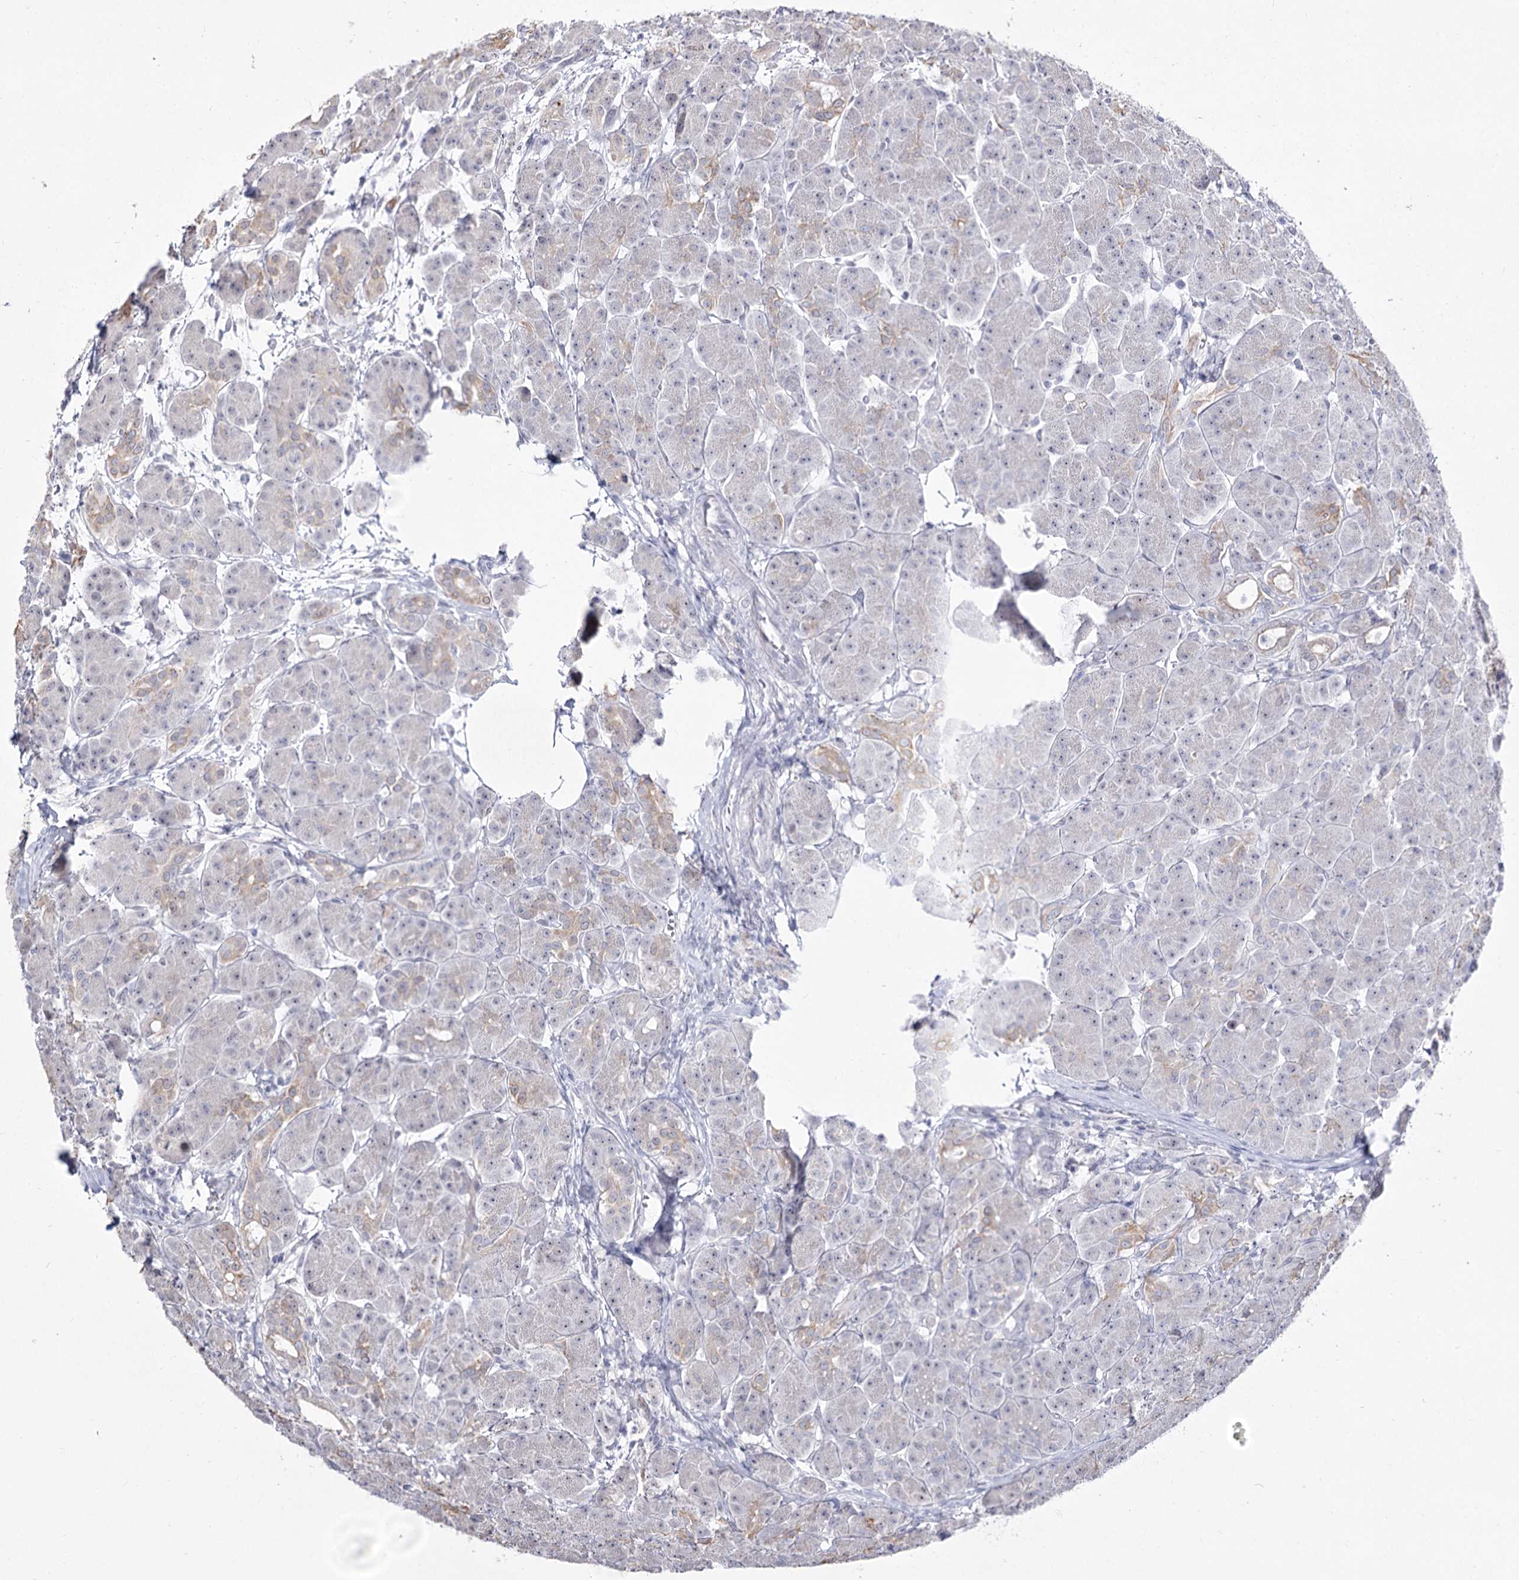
{"staining": {"intensity": "moderate", "quantity": "<25%", "location": "nuclear"}, "tissue": "pancreas", "cell_type": "Exocrine glandular cells", "image_type": "normal", "snomed": [{"axis": "morphology", "description": "Normal tissue, NOS"}, {"axis": "topography", "description": "Pancreas"}], "caption": "Normal pancreas demonstrates moderate nuclear expression in approximately <25% of exocrine glandular cells, visualized by immunohistochemistry. Nuclei are stained in blue.", "gene": "DDX50", "patient": {"sex": "male", "age": 63}}